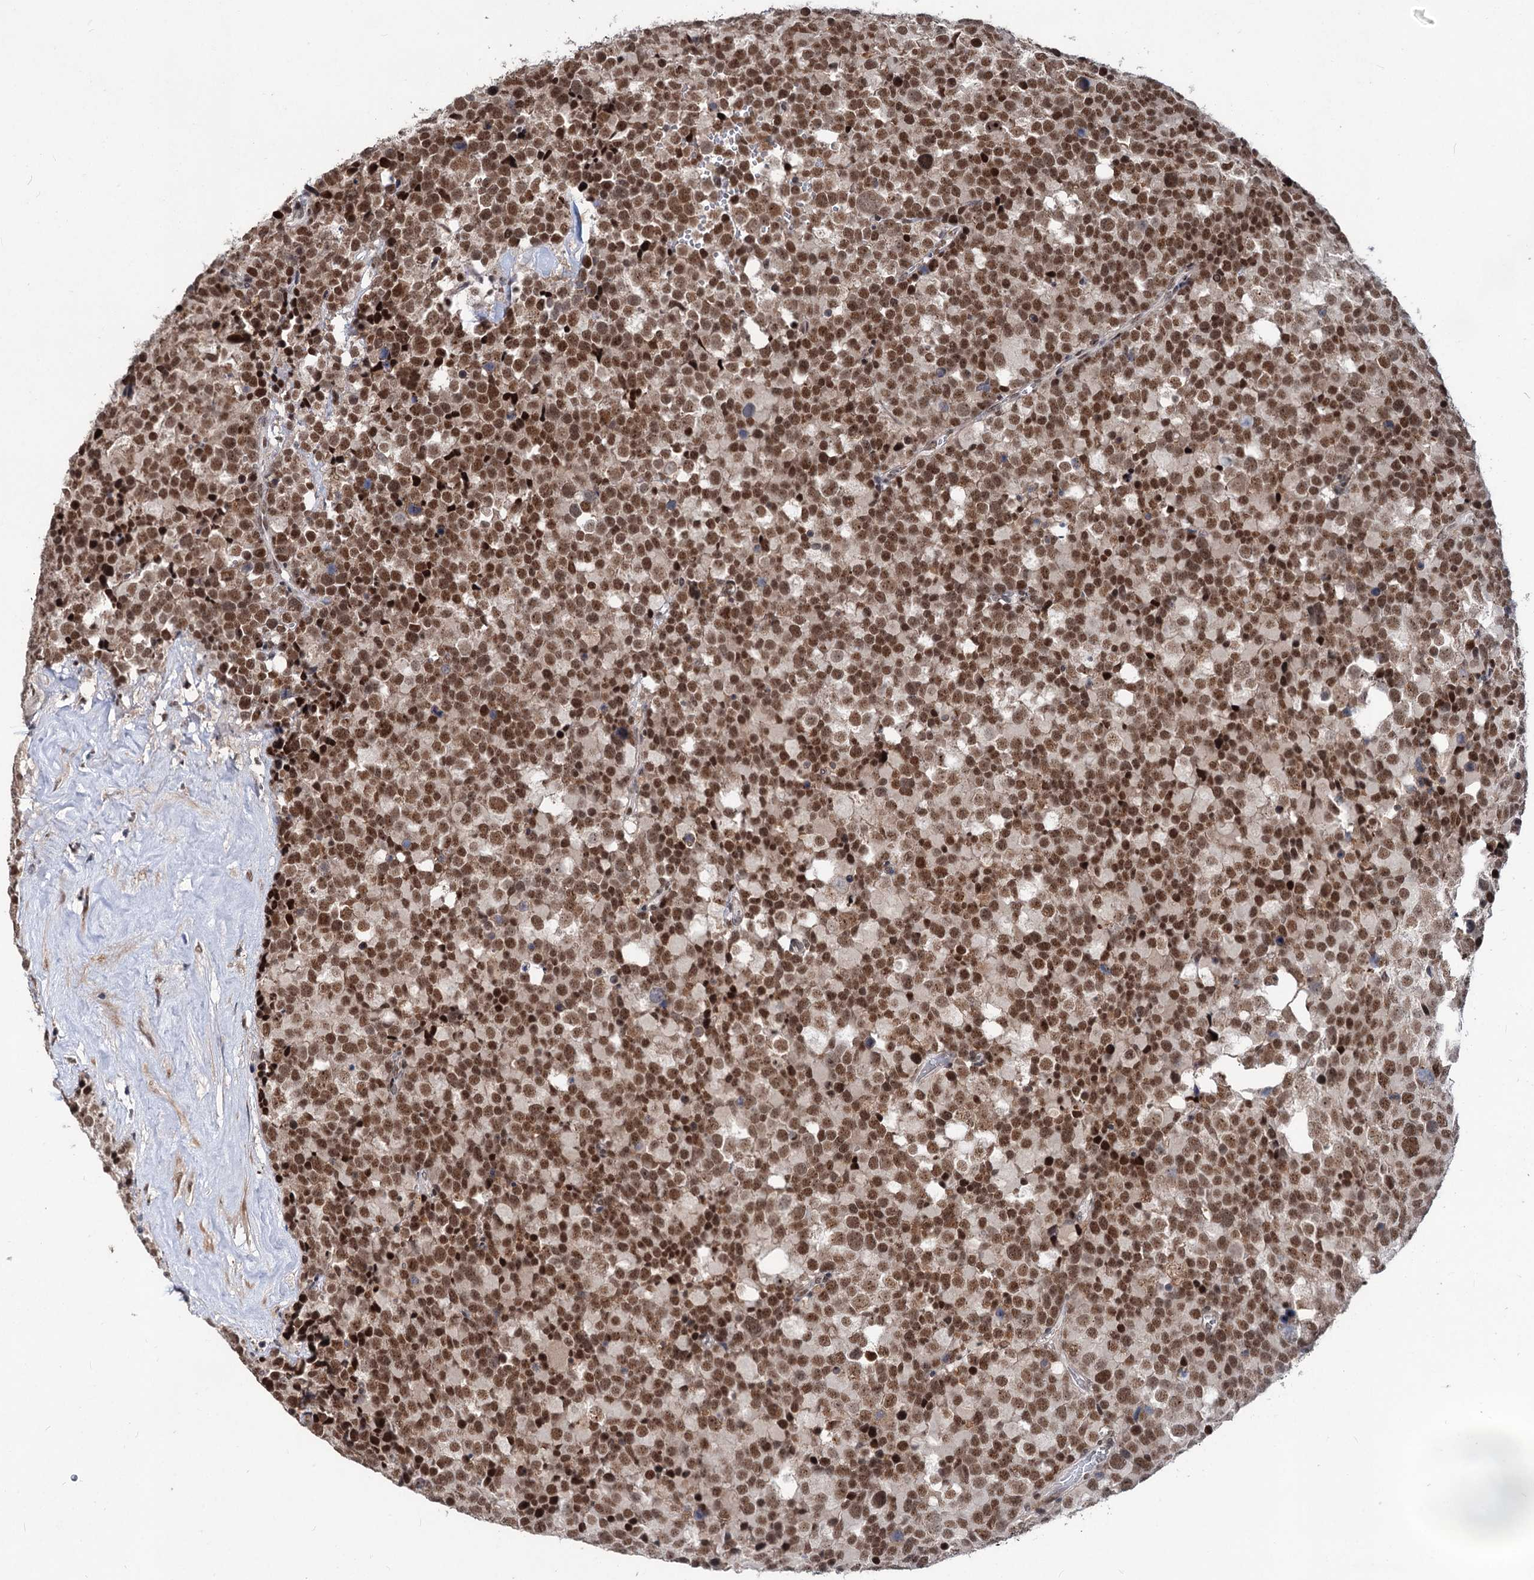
{"staining": {"intensity": "moderate", "quantity": ">75%", "location": "nuclear"}, "tissue": "testis cancer", "cell_type": "Tumor cells", "image_type": "cancer", "snomed": [{"axis": "morphology", "description": "Seminoma, NOS"}, {"axis": "topography", "description": "Testis"}], "caption": "An image of human seminoma (testis) stained for a protein shows moderate nuclear brown staining in tumor cells. The protein of interest is stained brown, and the nuclei are stained in blue (DAB (3,3'-diaminobenzidine) IHC with brightfield microscopy, high magnification).", "gene": "PHF8", "patient": {"sex": "male", "age": 71}}